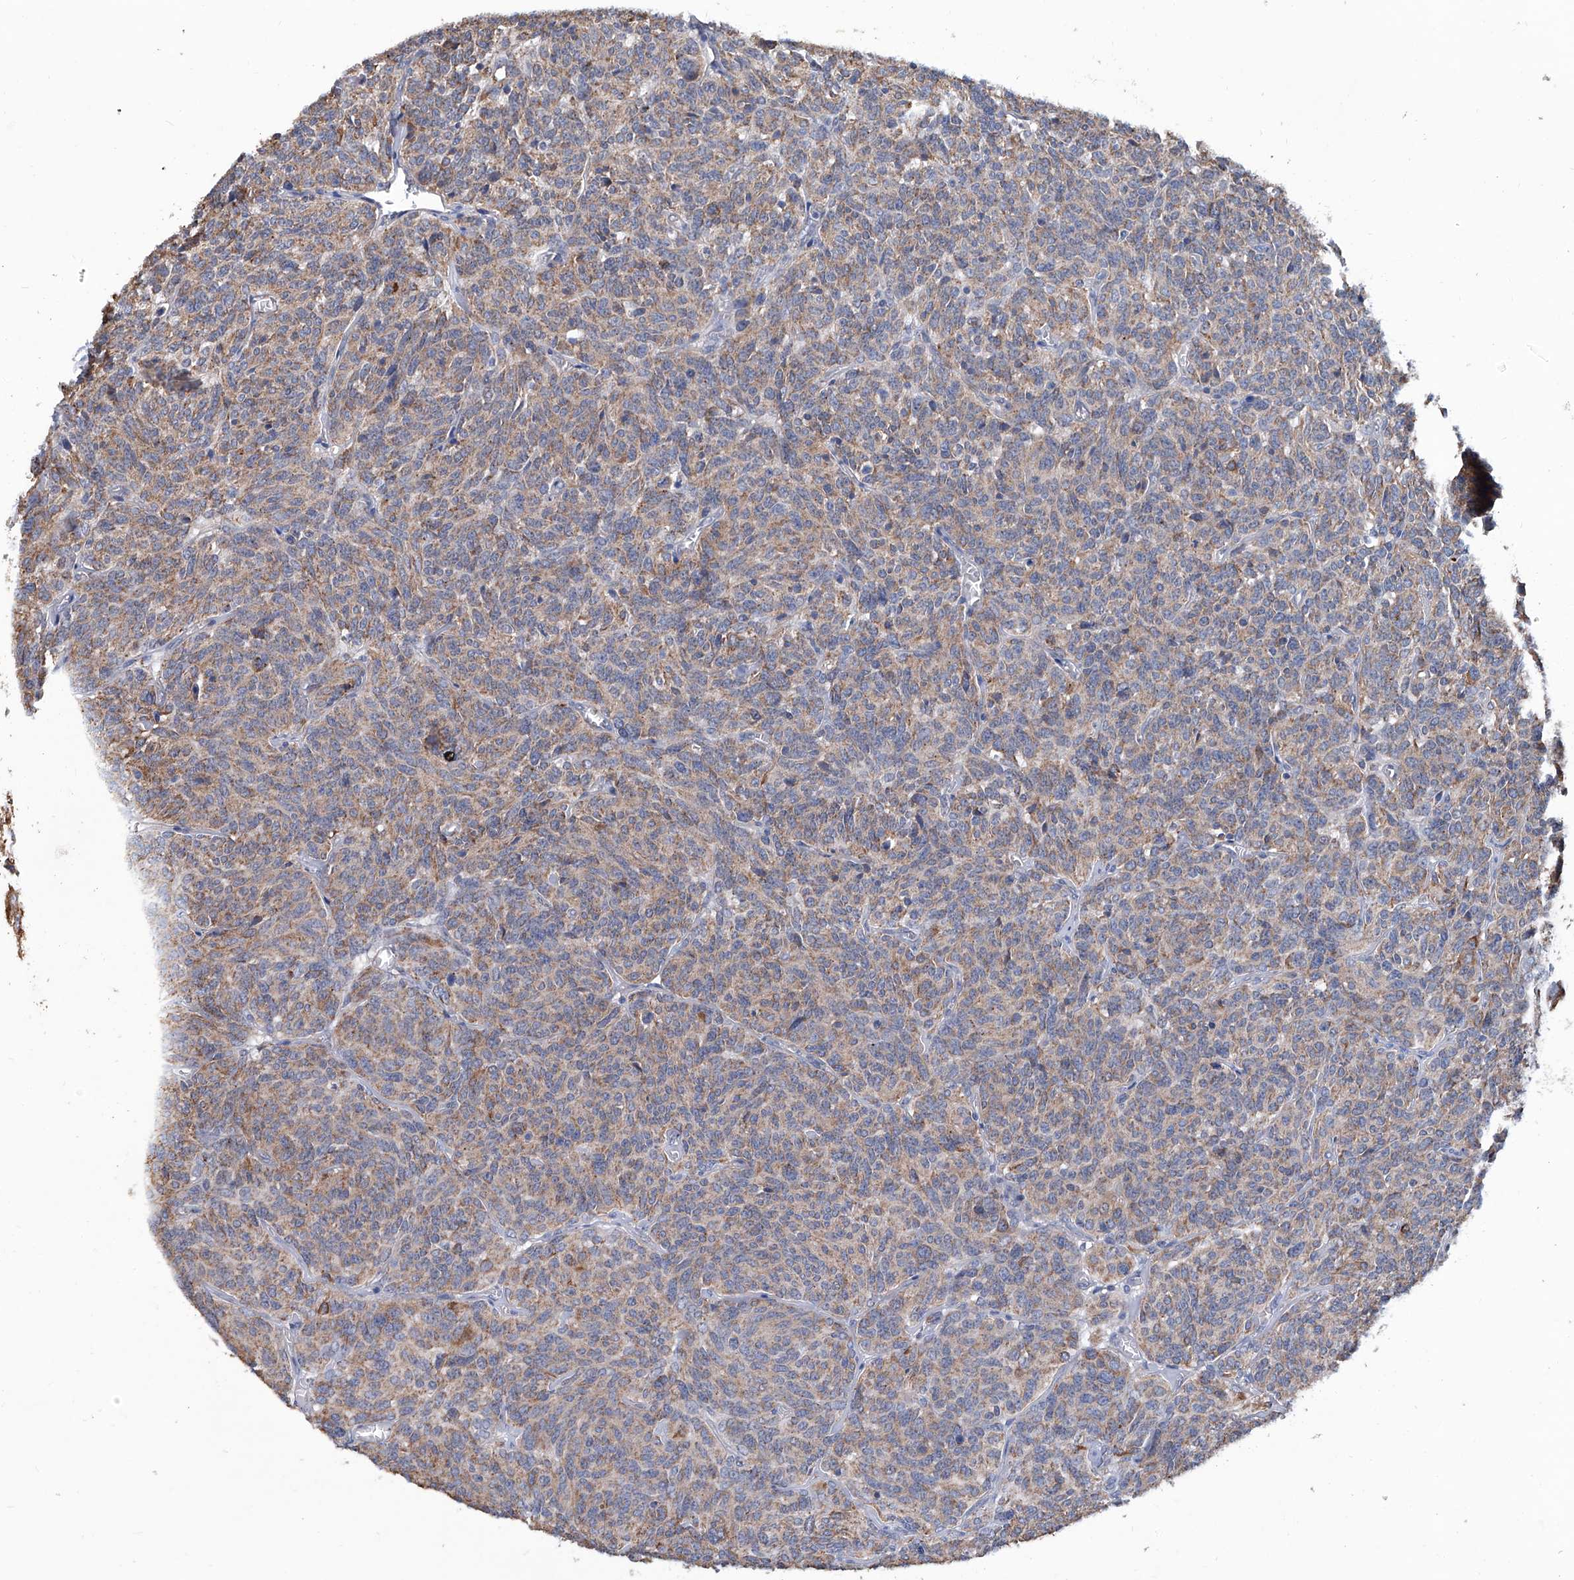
{"staining": {"intensity": "moderate", "quantity": ">75%", "location": "cytoplasmic/membranous"}, "tissue": "carcinoid", "cell_type": "Tumor cells", "image_type": "cancer", "snomed": [{"axis": "morphology", "description": "Carcinoid, malignant, NOS"}, {"axis": "topography", "description": "Lung"}], "caption": "There is medium levels of moderate cytoplasmic/membranous staining in tumor cells of carcinoid (malignant), as demonstrated by immunohistochemical staining (brown color).", "gene": "NHS", "patient": {"sex": "female", "age": 46}}